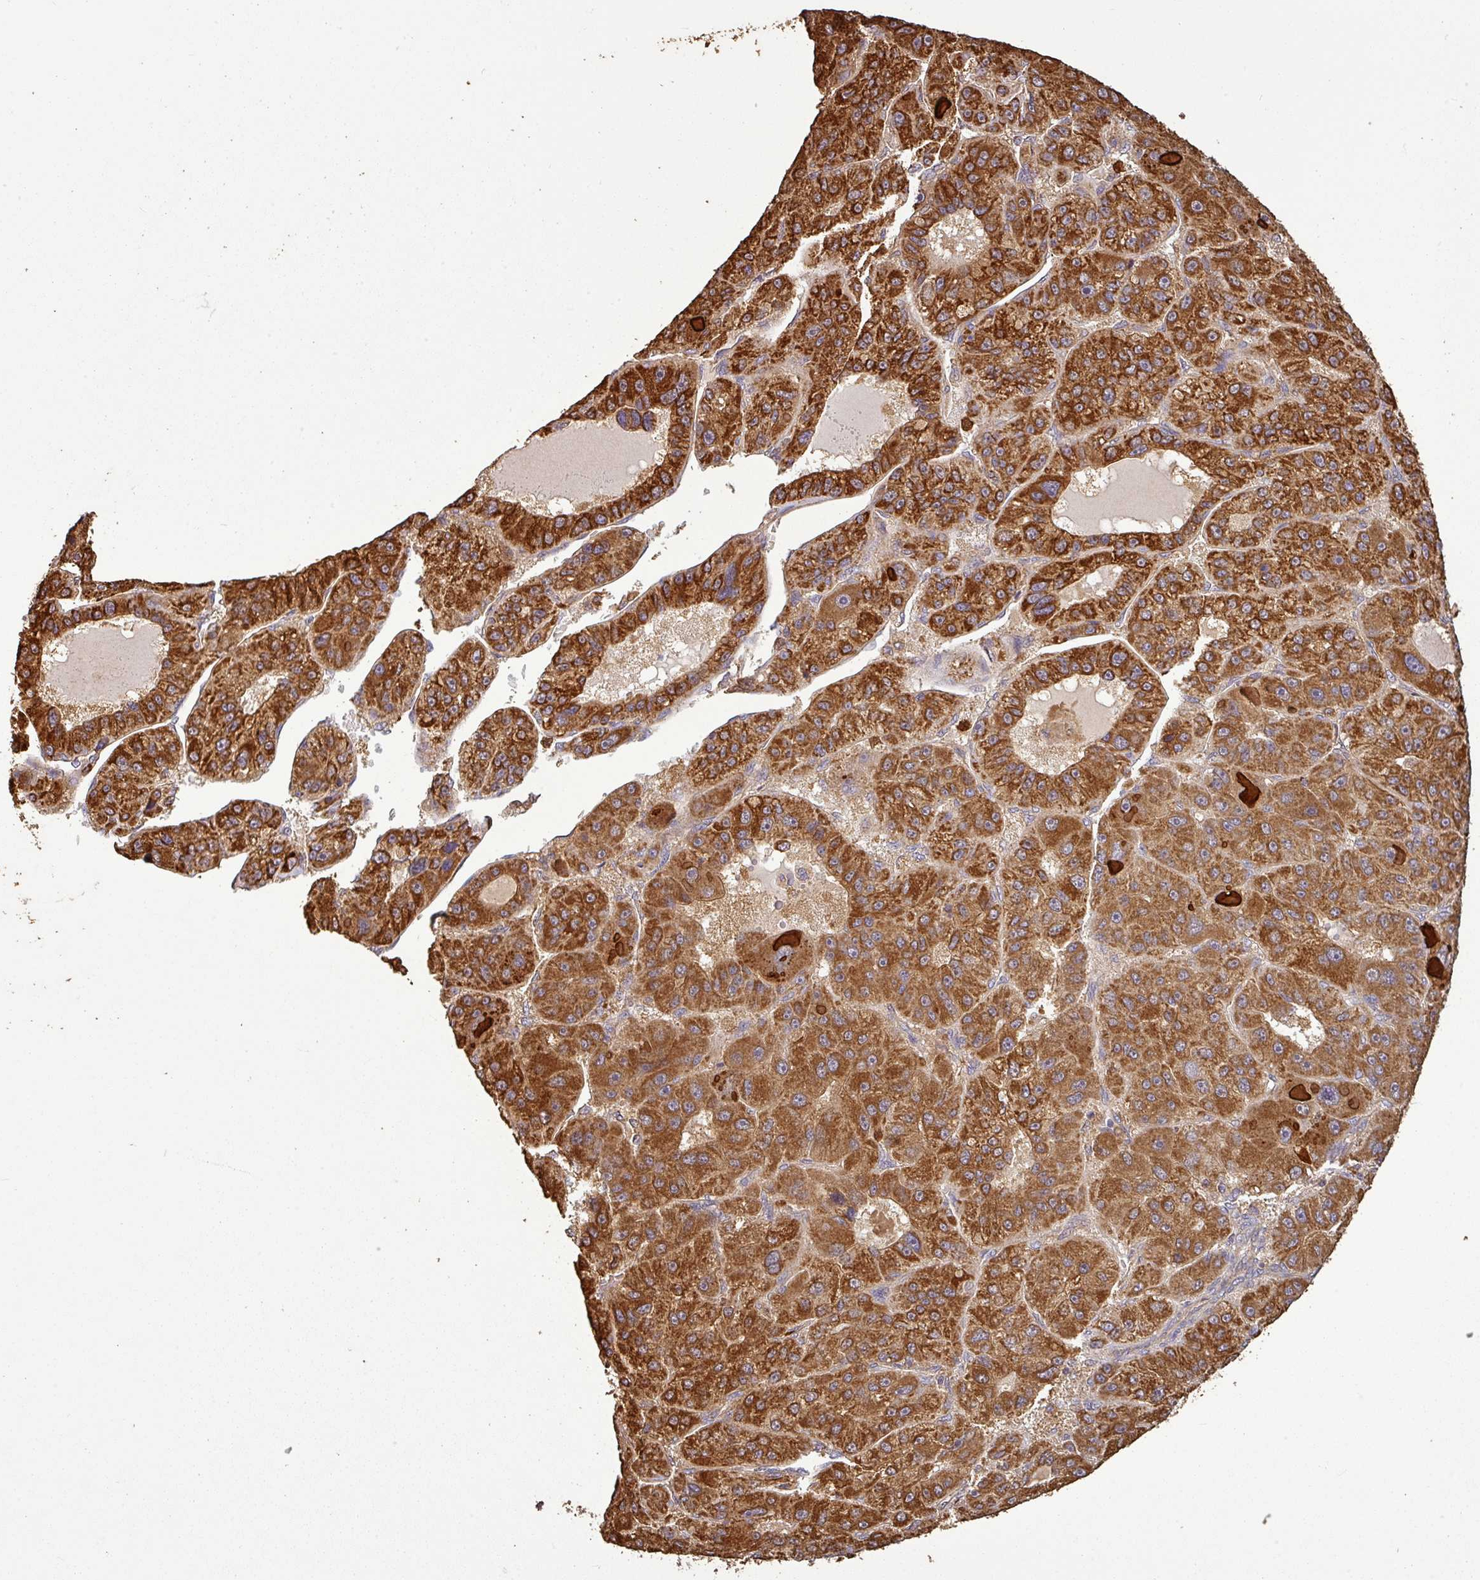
{"staining": {"intensity": "strong", "quantity": ">75%", "location": "cytoplasmic/membranous"}, "tissue": "liver cancer", "cell_type": "Tumor cells", "image_type": "cancer", "snomed": [{"axis": "morphology", "description": "Carcinoma, Hepatocellular, NOS"}, {"axis": "topography", "description": "Liver"}], "caption": "Tumor cells display high levels of strong cytoplasmic/membranous staining in about >75% of cells in human liver hepatocellular carcinoma. Using DAB (3,3'-diaminobenzidine) (brown) and hematoxylin (blue) stains, captured at high magnification using brightfield microscopy.", "gene": "PLEKHM1", "patient": {"sex": "male", "age": 76}}